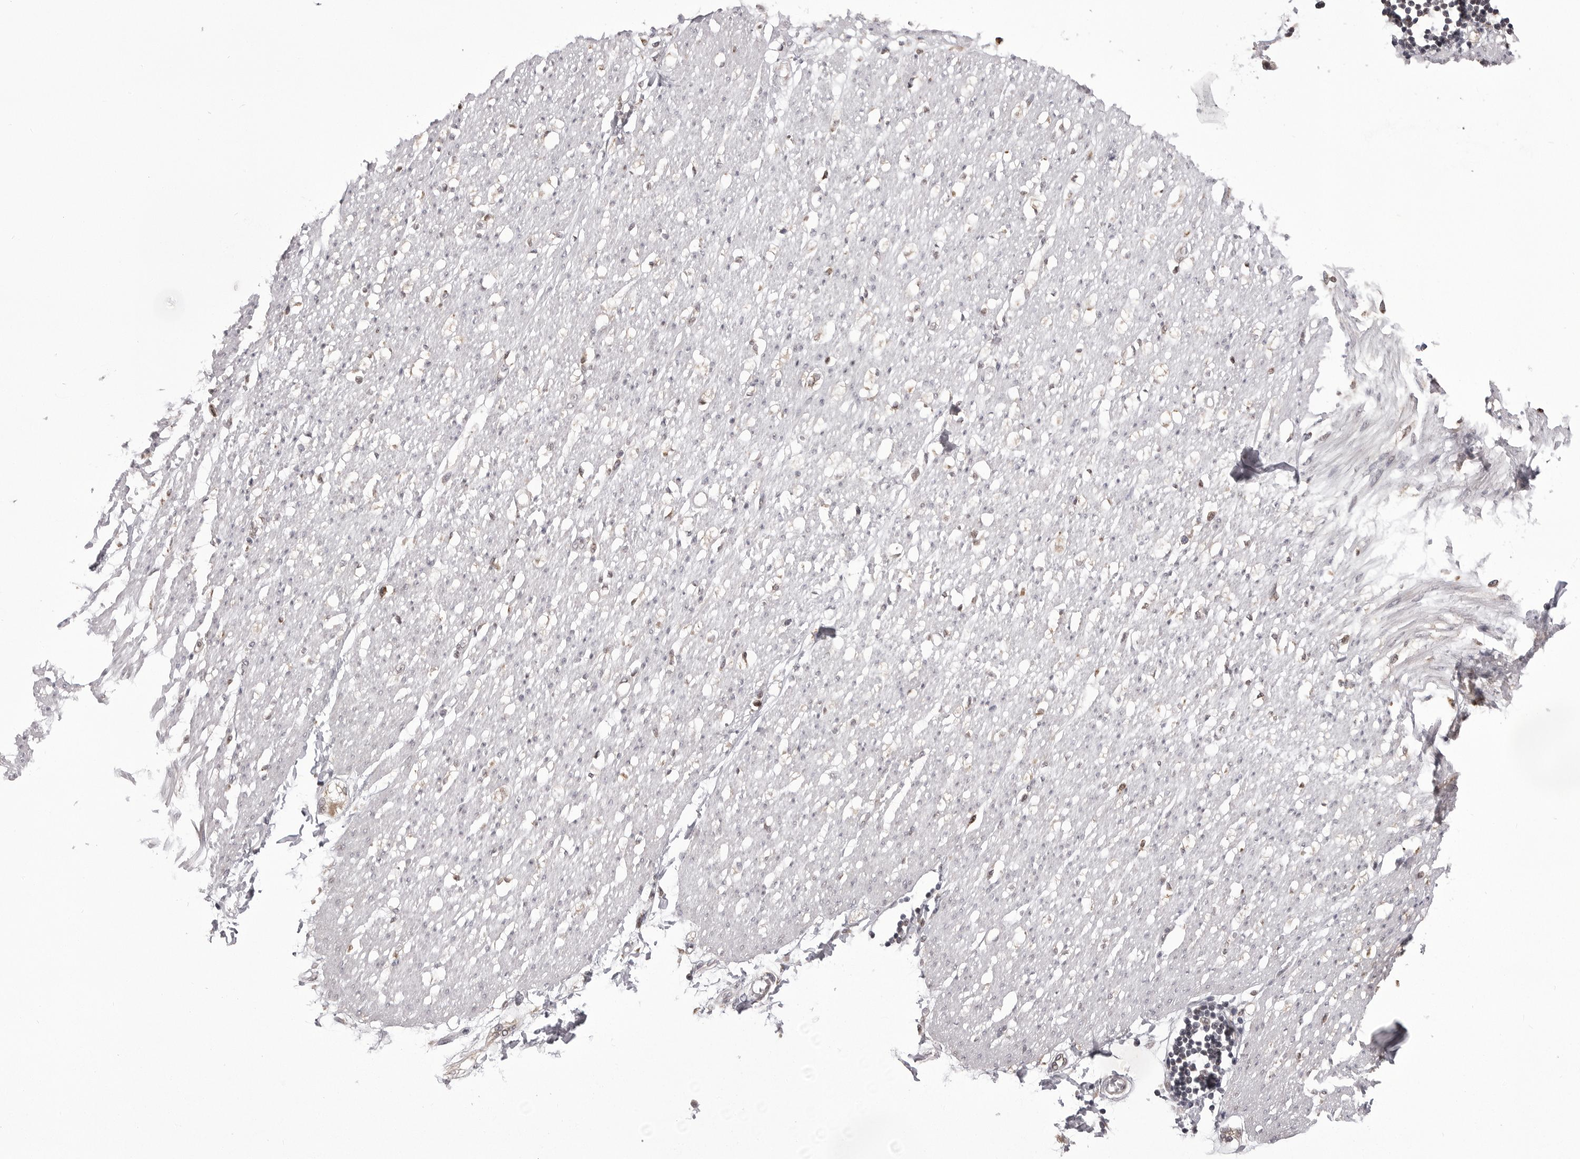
{"staining": {"intensity": "negative", "quantity": "none", "location": "none"}, "tissue": "soft tissue", "cell_type": "Chondrocytes", "image_type": "normal", "snomed": [{"axis": "morphology", "description": "Normal tissue, NOS"}, {"axis": "morphology", "description": "Adenocarcinoma, NOS"}, {"axis": "topography", "description": "Colon"}, {"axis": "topography", "description": "Peripheral nerve tissue"}], "caption": "Immunohistochemistry histopathology image of unremarkable soft tissue: human soft tissue stained with DAB reveals no significant protein positivity in chondrocytes.", "gene": "PTK2B", "patient": {"sex": "male", "age": 14}}